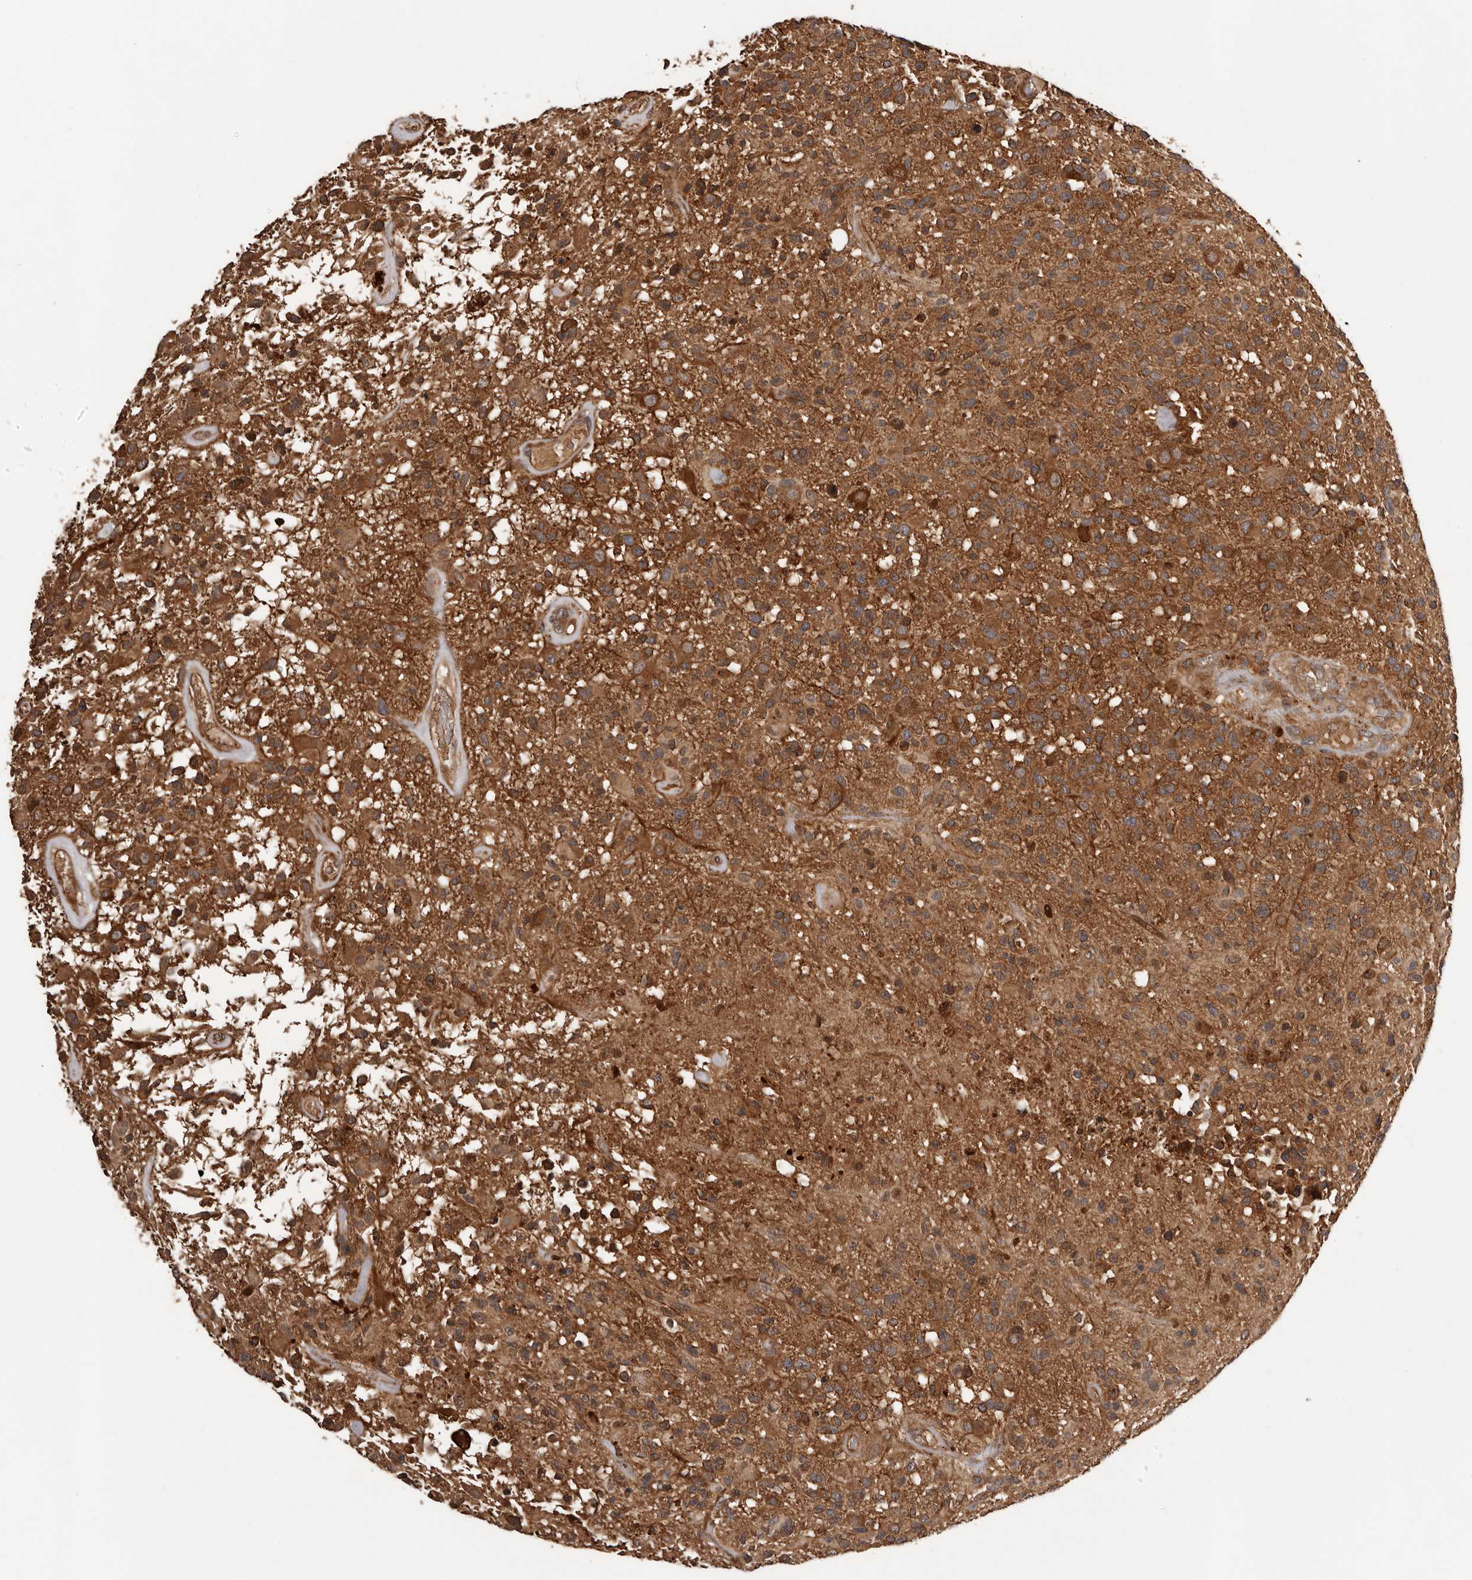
{"staining": {"intensity": "strong", "quantity": ">75%", "location": "cytoplasmic/membranous"}, "tissue": "glioma", "cell_type": "Tumor cells", "image_type": "cancer", "snomed": [{"axis": "morphology", "description": "Glioma, malignant, High grade"}, {"axis": "morphology", "description": "Glioblastoma, NOS"}, {"axis": "topography", "description": "Brain"}], "caption": "There is high levels of strong cytoplasmic/membranous staining in tumor cells of glioma, as demonstrated by immunohistochemical staining (brown color).", "gene": "SLC22A3", "patient": {"sex": "male", "age": 60}}